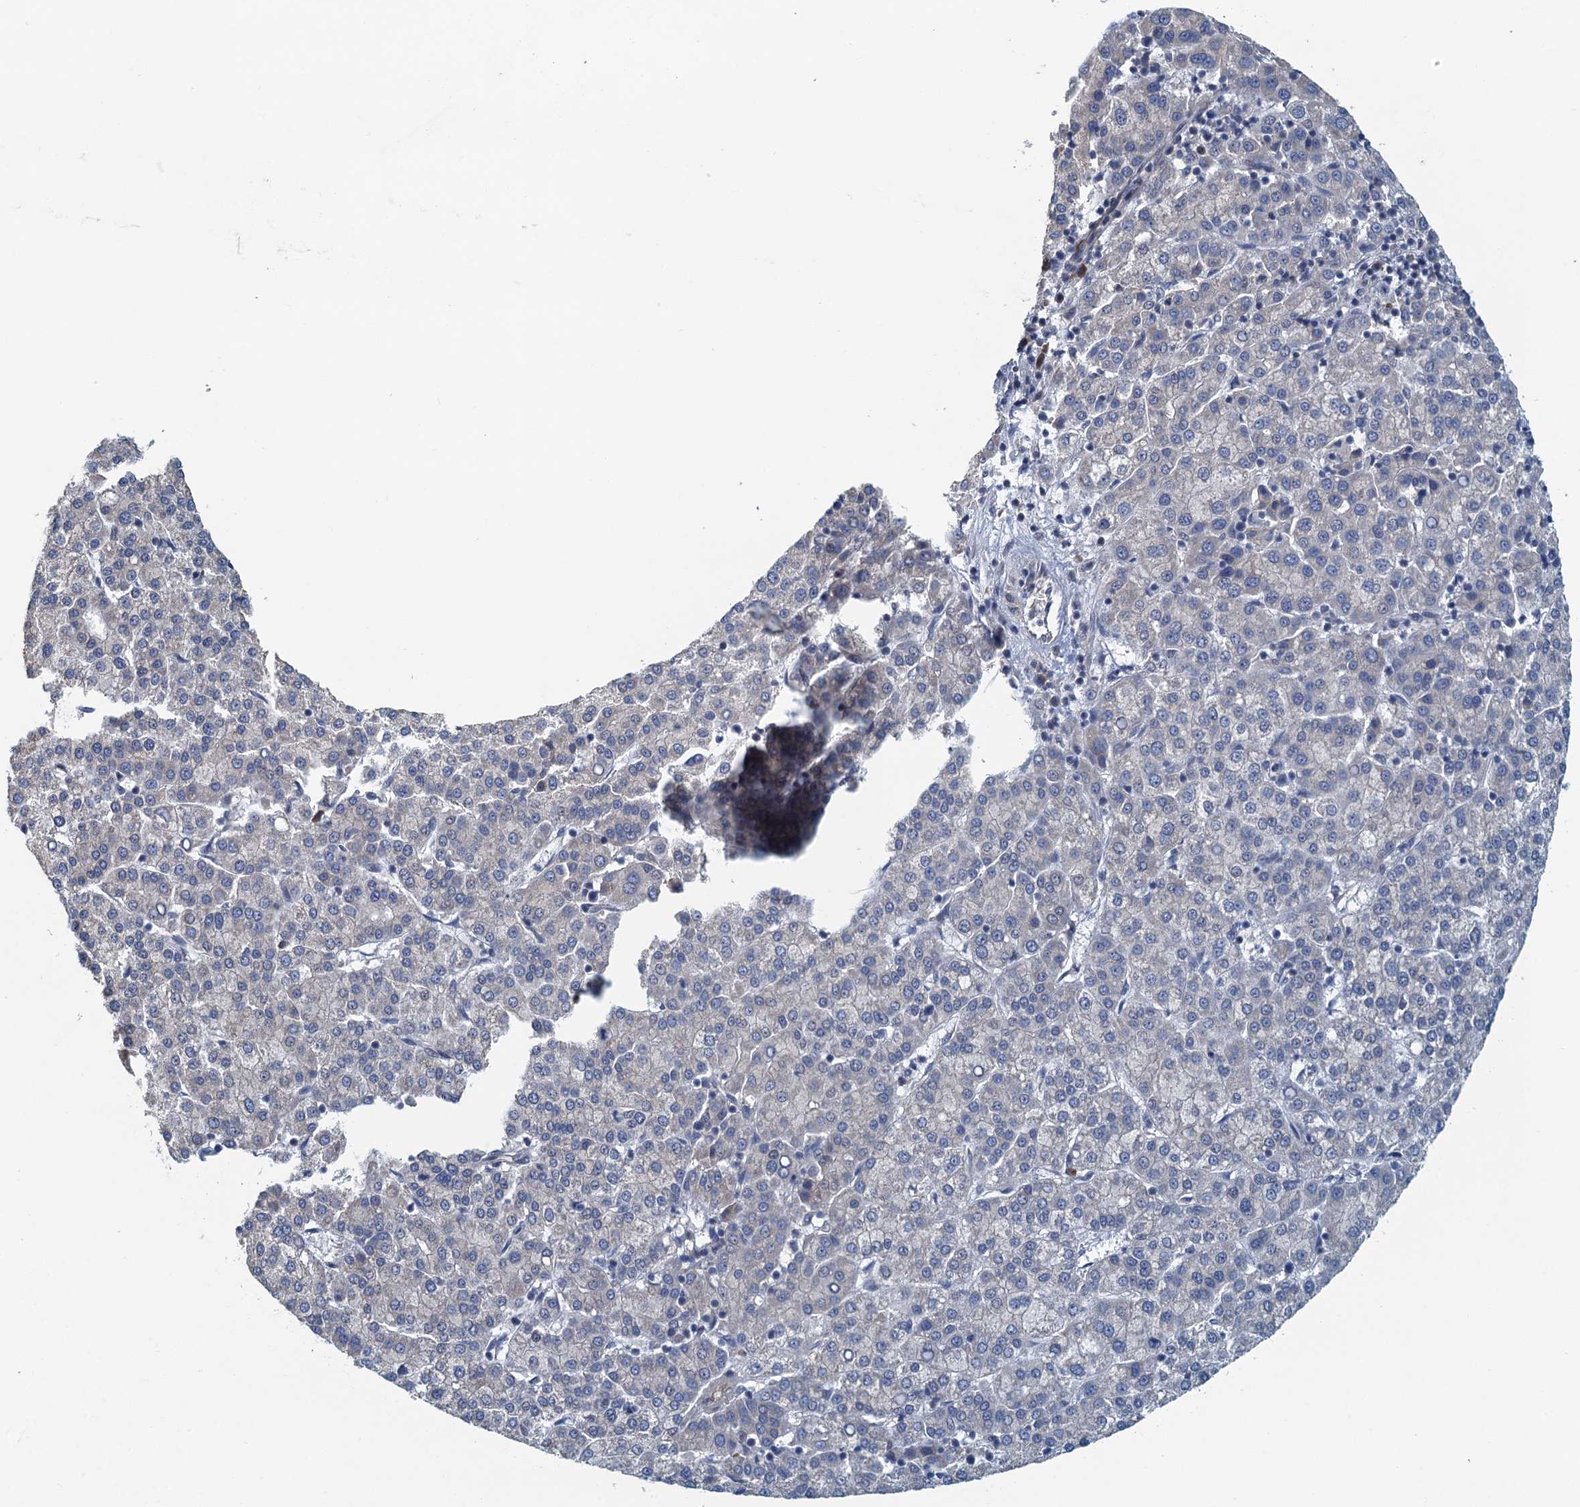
{"staining": {"intensity": "negative", "quantity": "none", "location": "none"}, "tissue": "liver cancer", "cell_type": "Tumor cells", "image_type": "cancer", "snomed": [{"axis": "morphology", "description": "Carcinoma, Hepatocellular, NOS"}, {"axis": "topography", "description": "Liver"}], "caption": "There is no significant staining in tumor cells of liver cancer.", "gene": "ALG2", "patient": {"sex": "female", "age": 58}}